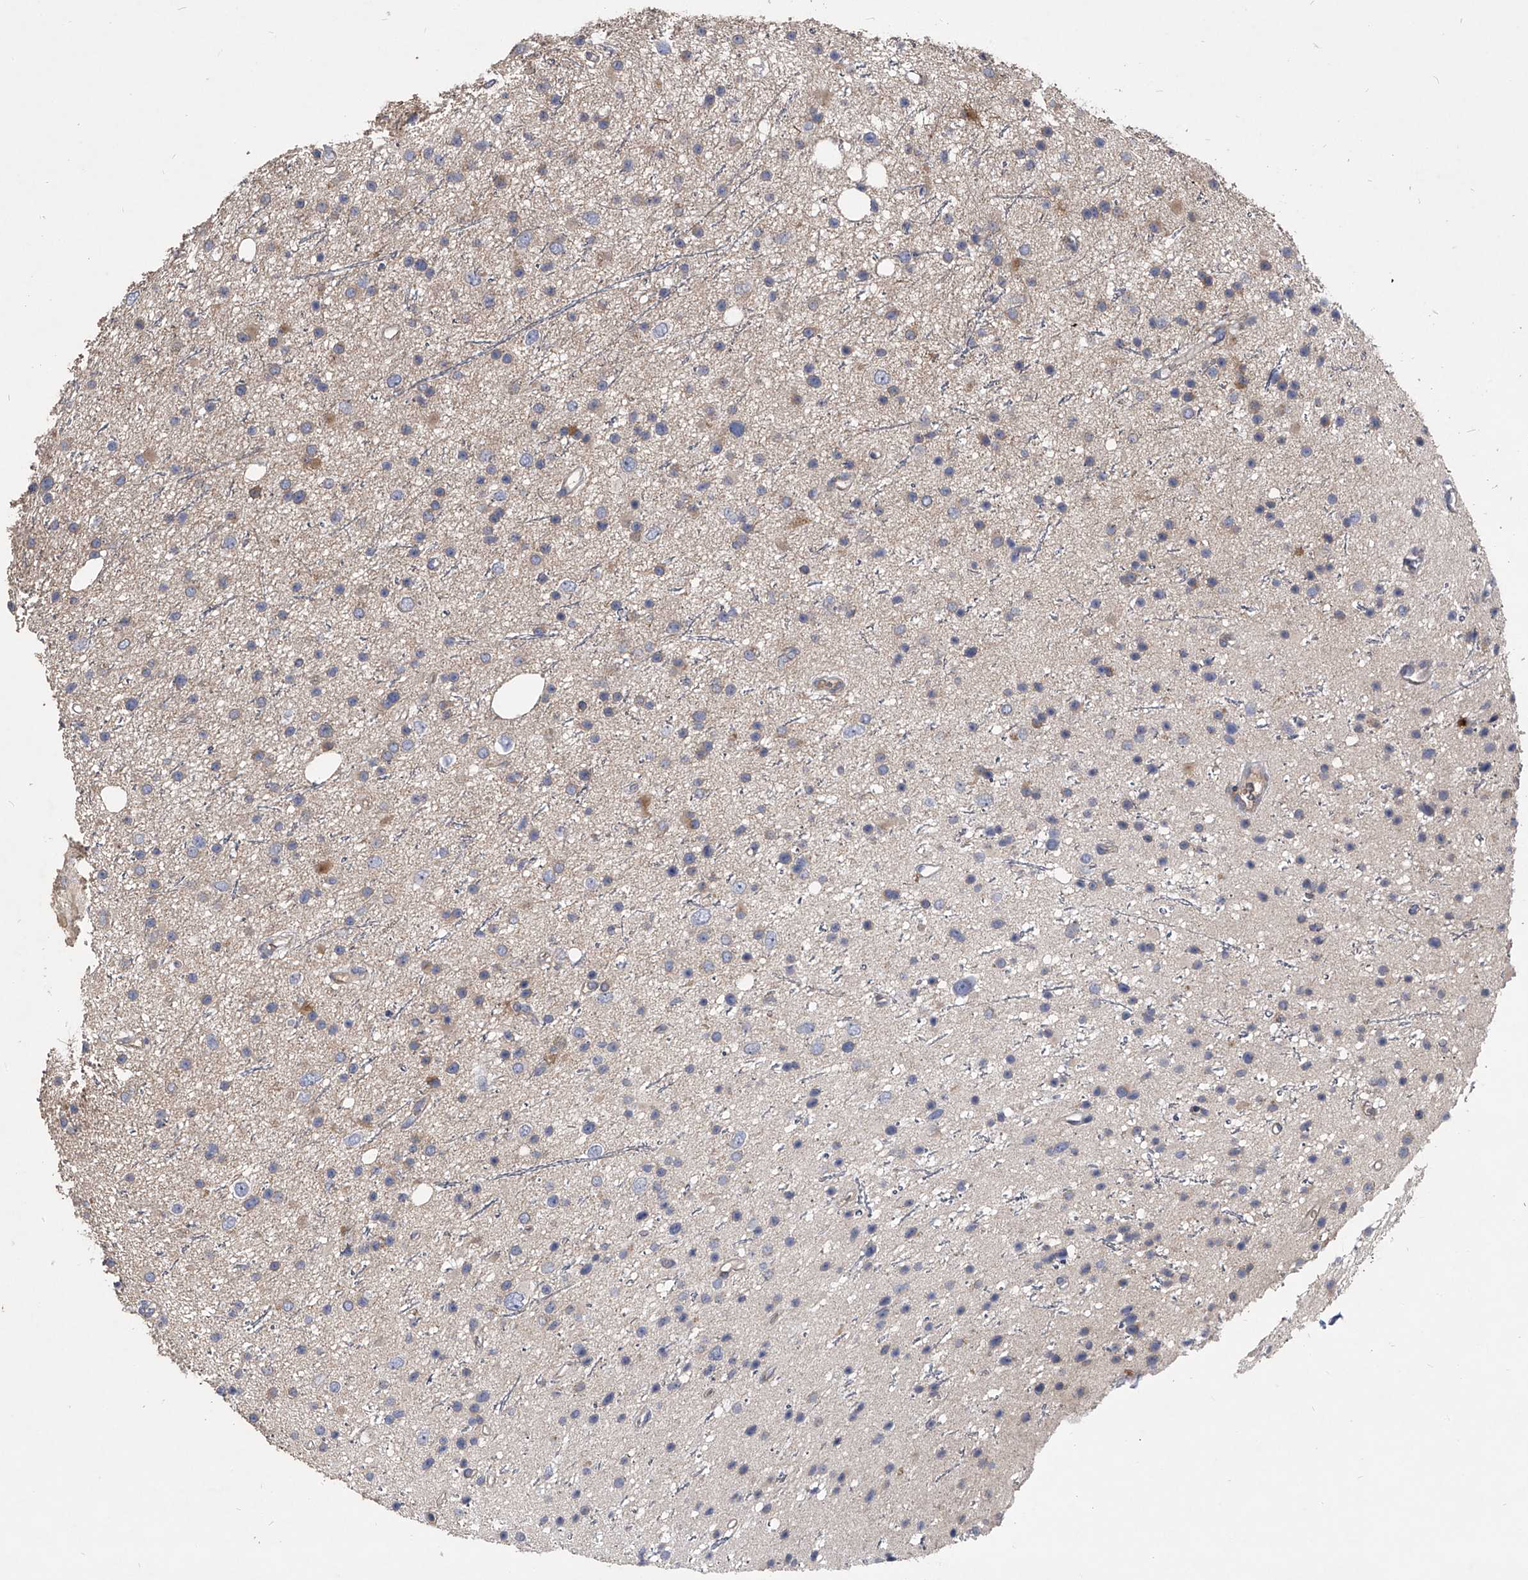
{"staining": {"intensity": "weak", "quantity": "<25%", "location": "cytoplasmic/membranous"}, "tissue": "glioma", "cell_type": "Tumor cells", "image_type": "cancer", "snomed": [{"axis": "morphology", "description": "Glioma, malignant, Low grade"}, {"axis": "topography", "description": "Cerebral cortex"}], "caption": "DAB (3,3'-diaminobenzidine) immunohistochemical staining of human glioma shows no significant expression in tumor cells.", "gene": "CCR4", "patient": {"sex": "female", "age": 39}}